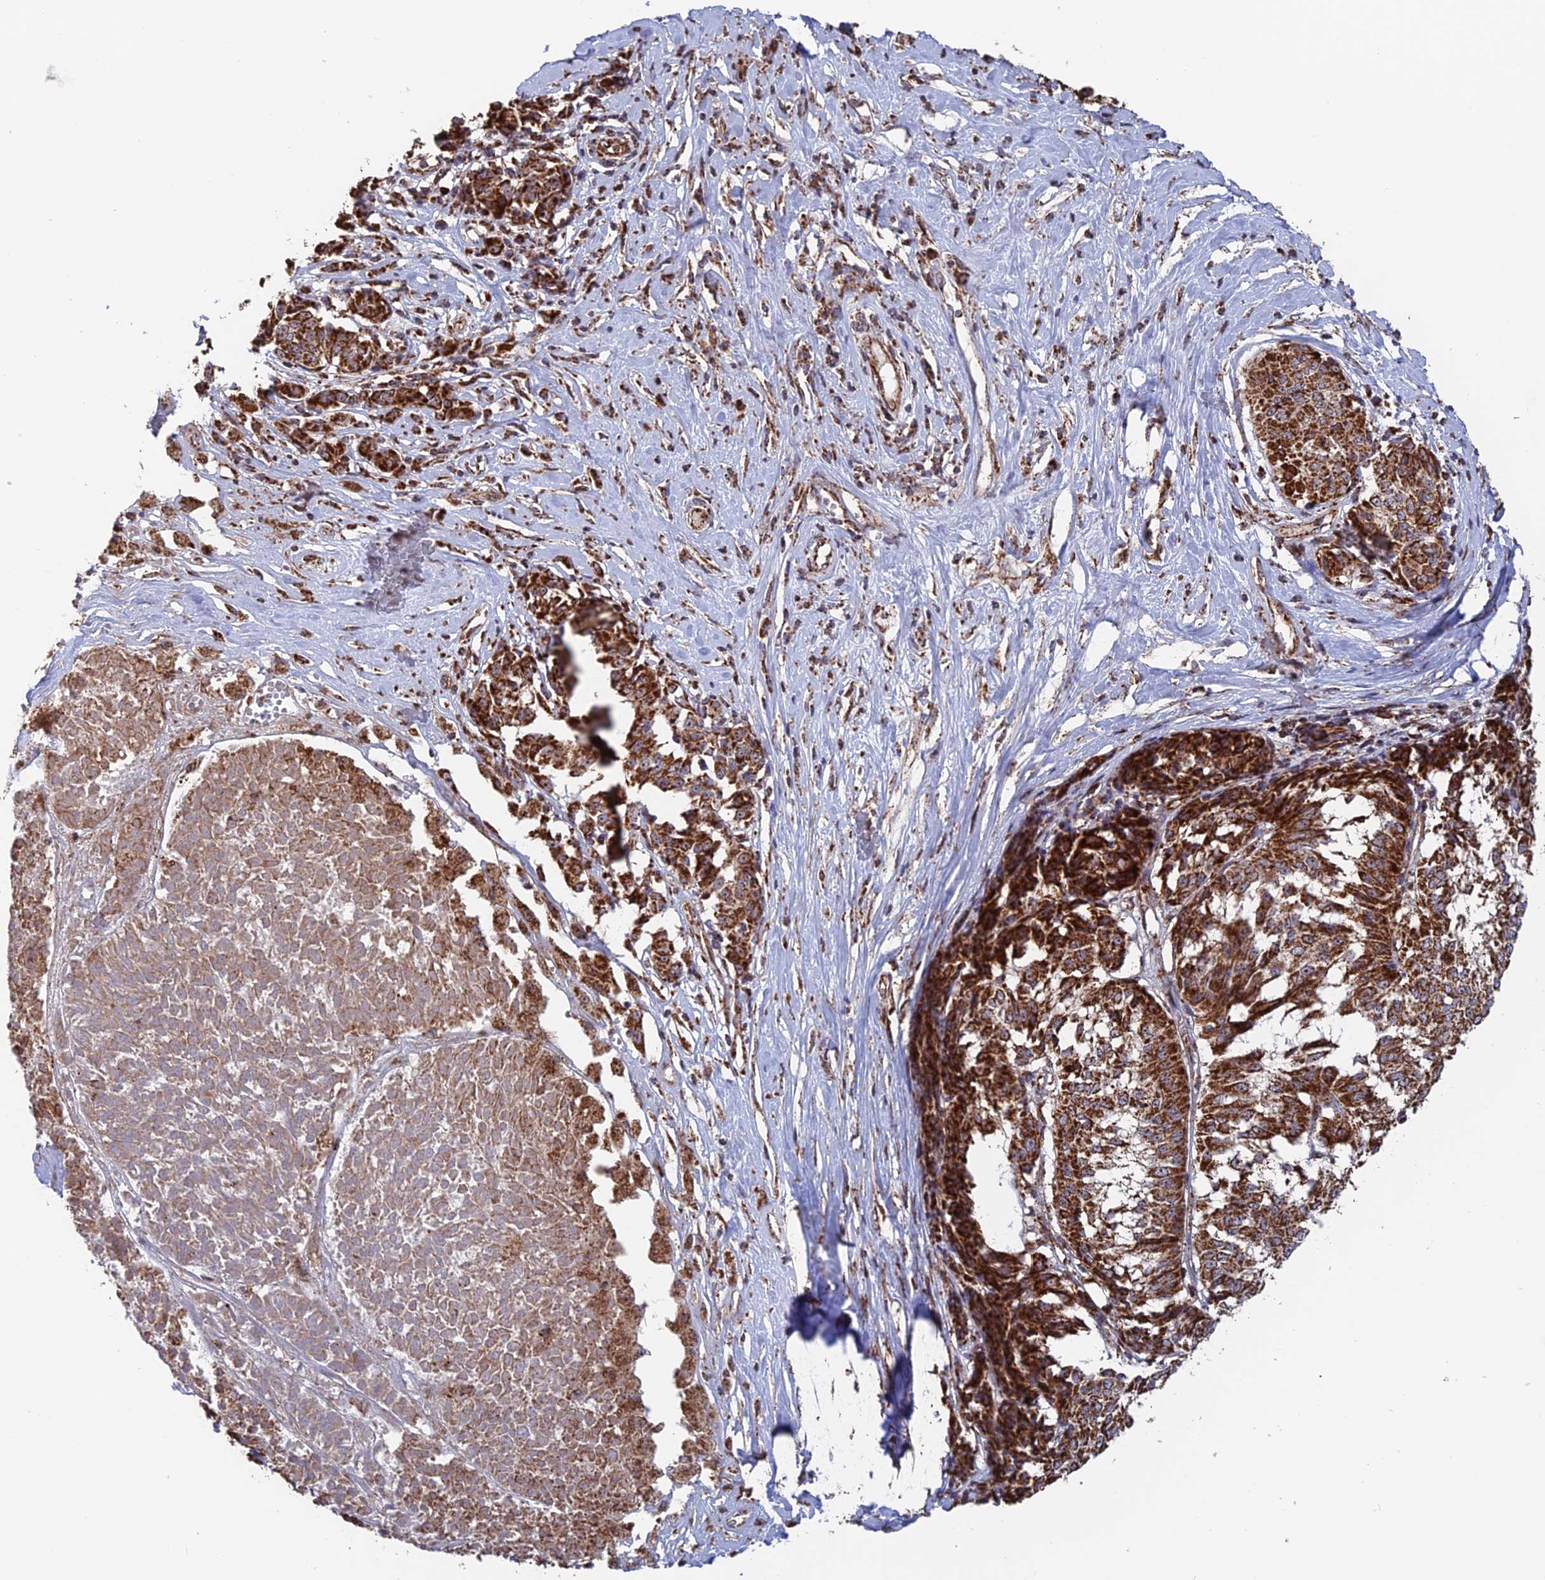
{"staining": {"intensity": "strong", "quantity": ">75%", "location": "cytoplasmic/membranous"}, "tissue": "melanoma", "cell_type": "Tumor cells", "image_type": "cancer", "snomed": [{"axis": "morphology", "description": "Malignant melanoma, NOS"}, {"axis": "topography", "description": "Skin"}], "caption": "Melanoma was stained to show a protein in brown. There is high levels of strong cytoplasmic/membranous expression in approximately >75% of tumor cells.", "gene": "DTYMK", "patient": {"sex": "female", "age": 72}}